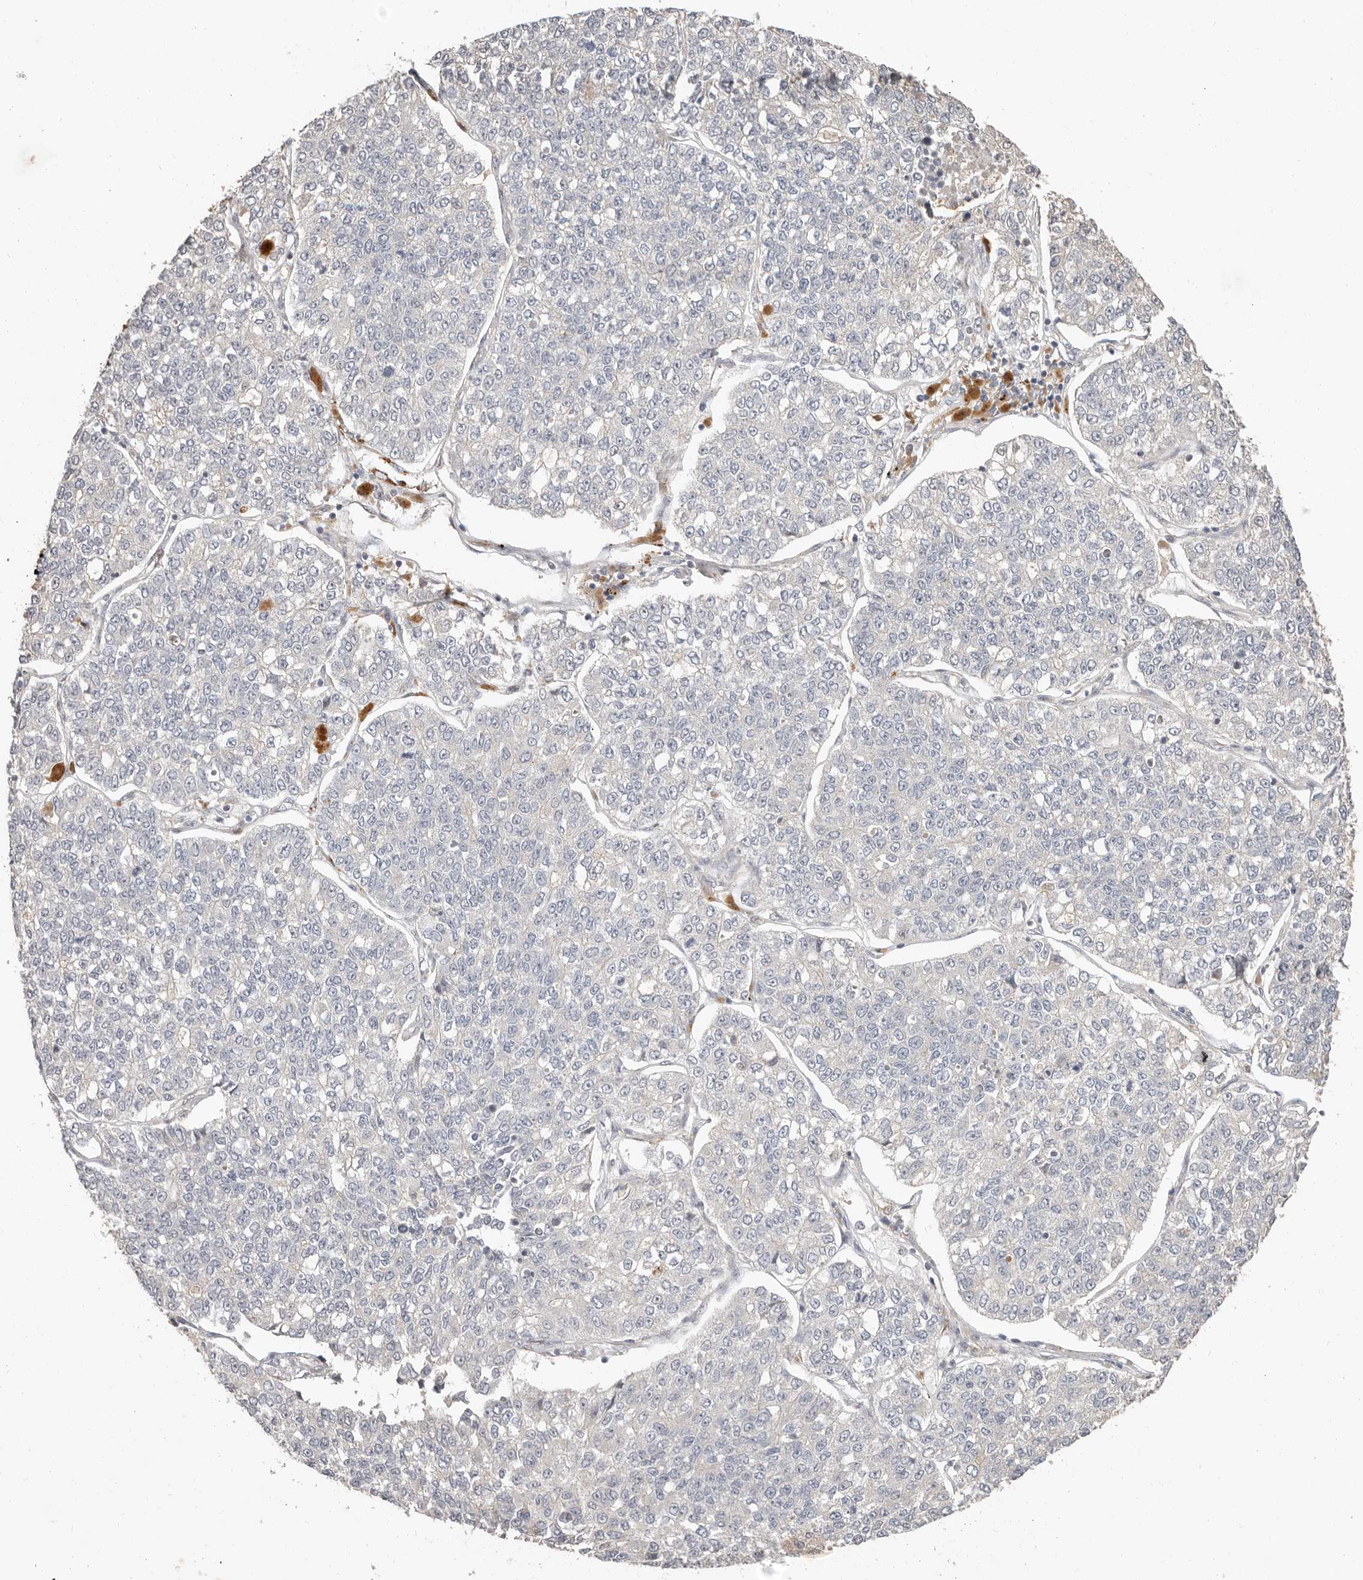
{"staining": {"intensity": "negative", "quantity": "none", "location": "none"}, "tissue": "lung cancer", "cell_type": "Tumor cells", "image_type": "cancer", "snomed": [{"axis": "morphology", "description": "Adenocarcinoma, NOS"}, {"axis": "topography", "description": "Lung"}], "caption": "Immunohistochemistry of lung cancer (adenocarcinoma) reveals no positivity in tumor cells.", "gene": "MTFR2", "patient": {"sex": "male", "age": 49}}